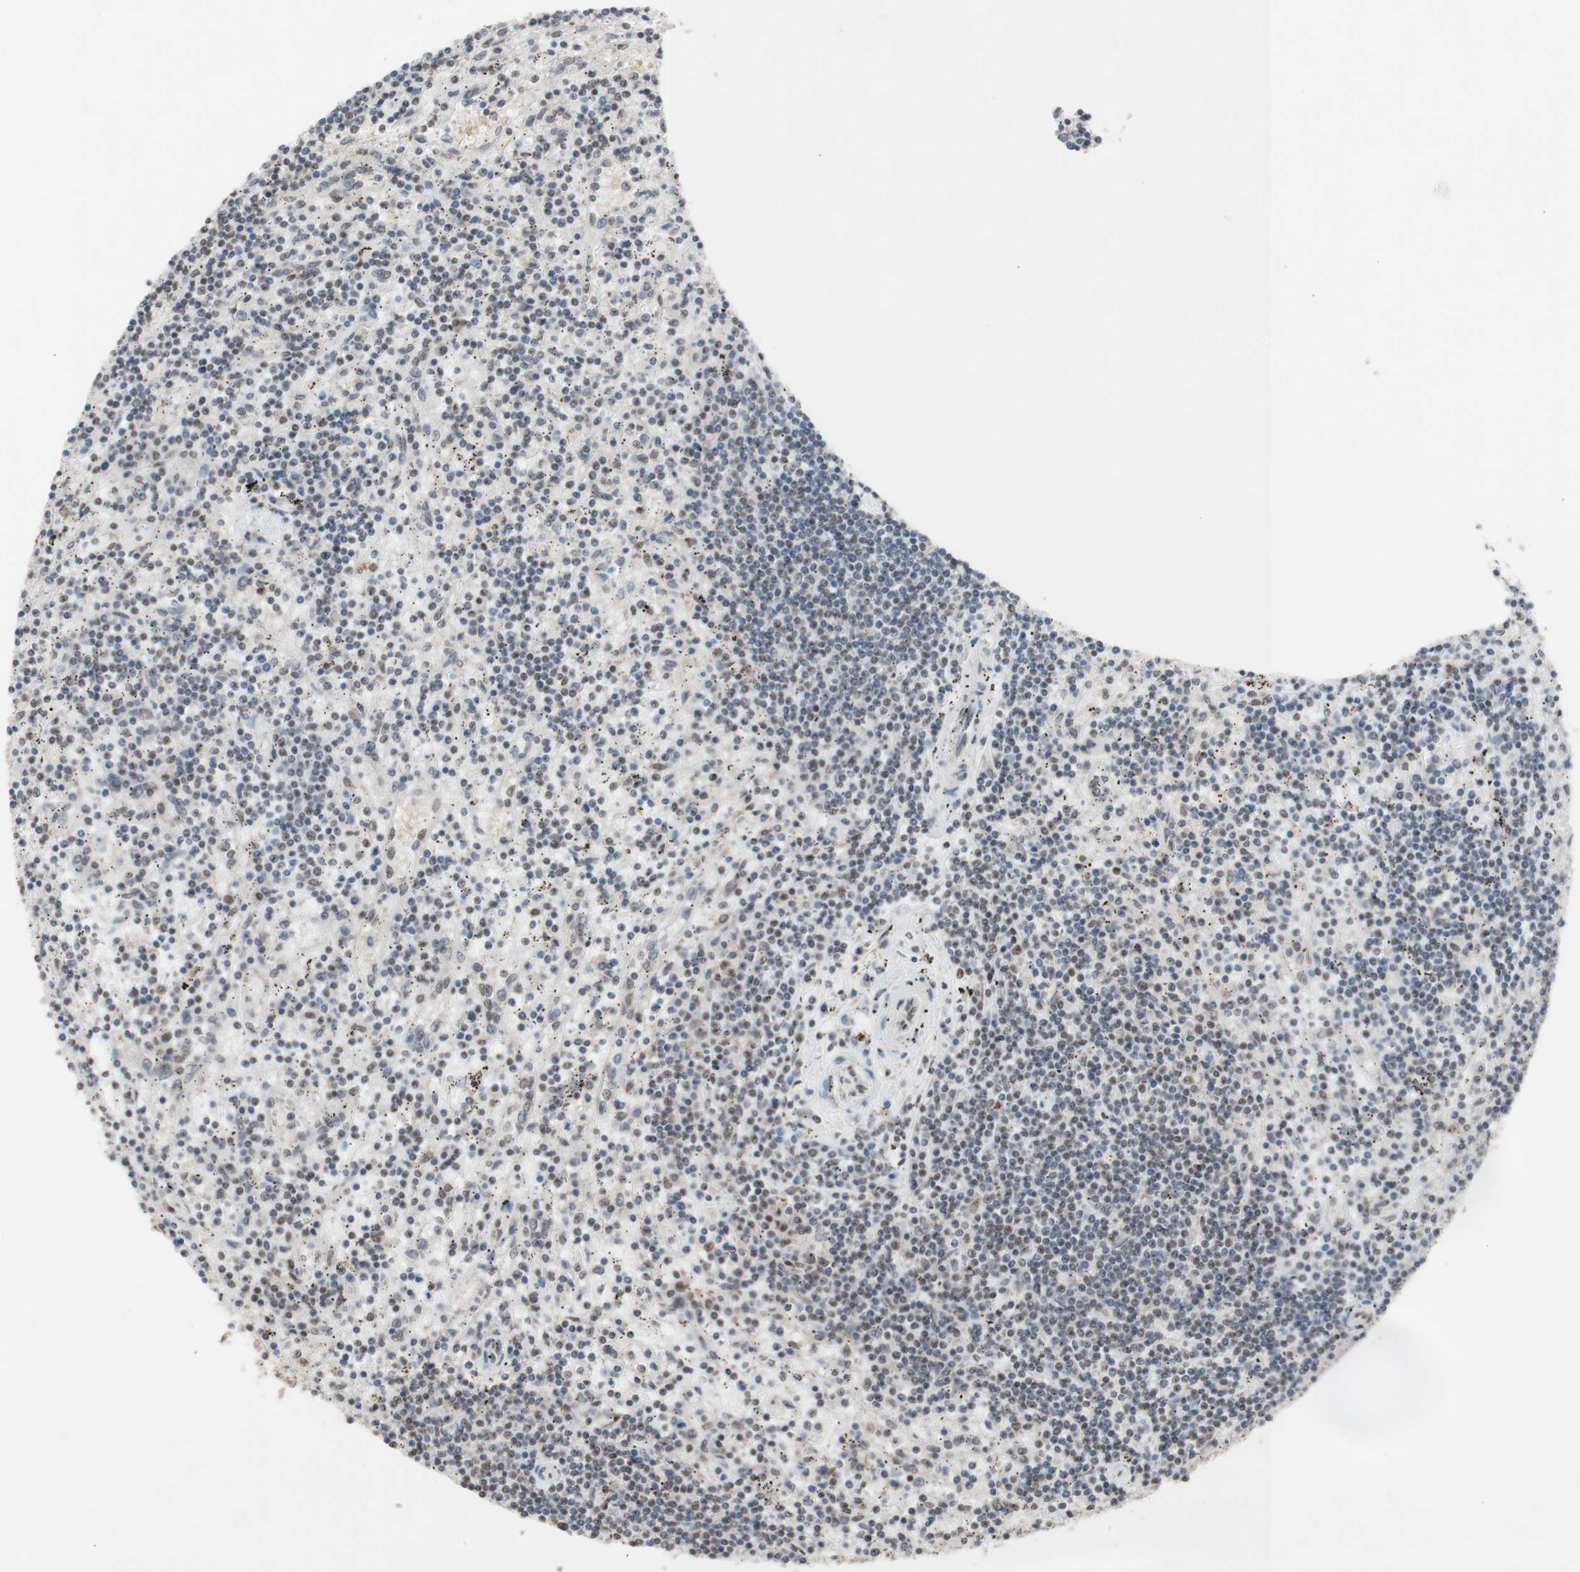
{"staining": {"intensity": "weak", "quantity": "25%-75%", "location": "nuclear"}, "tissue": "lymphoma", "cell_type": "Tumor cells", "image_type": "cancer", "snomed": [{"axis": "morphology", "description": "Malignant lymphoma, non-Hodgkin's type, Low grade"}, {"axis": "topography", "description": "Spleen"}], "caption": "Weak nuclear expression is appreciated in approximately 25%-75% of tumor cells in low-grade malignant lymphoma, non-Hodgkin's type.", "gene": "SFPQ", "patient": {"sex": "male", "age": 76}}